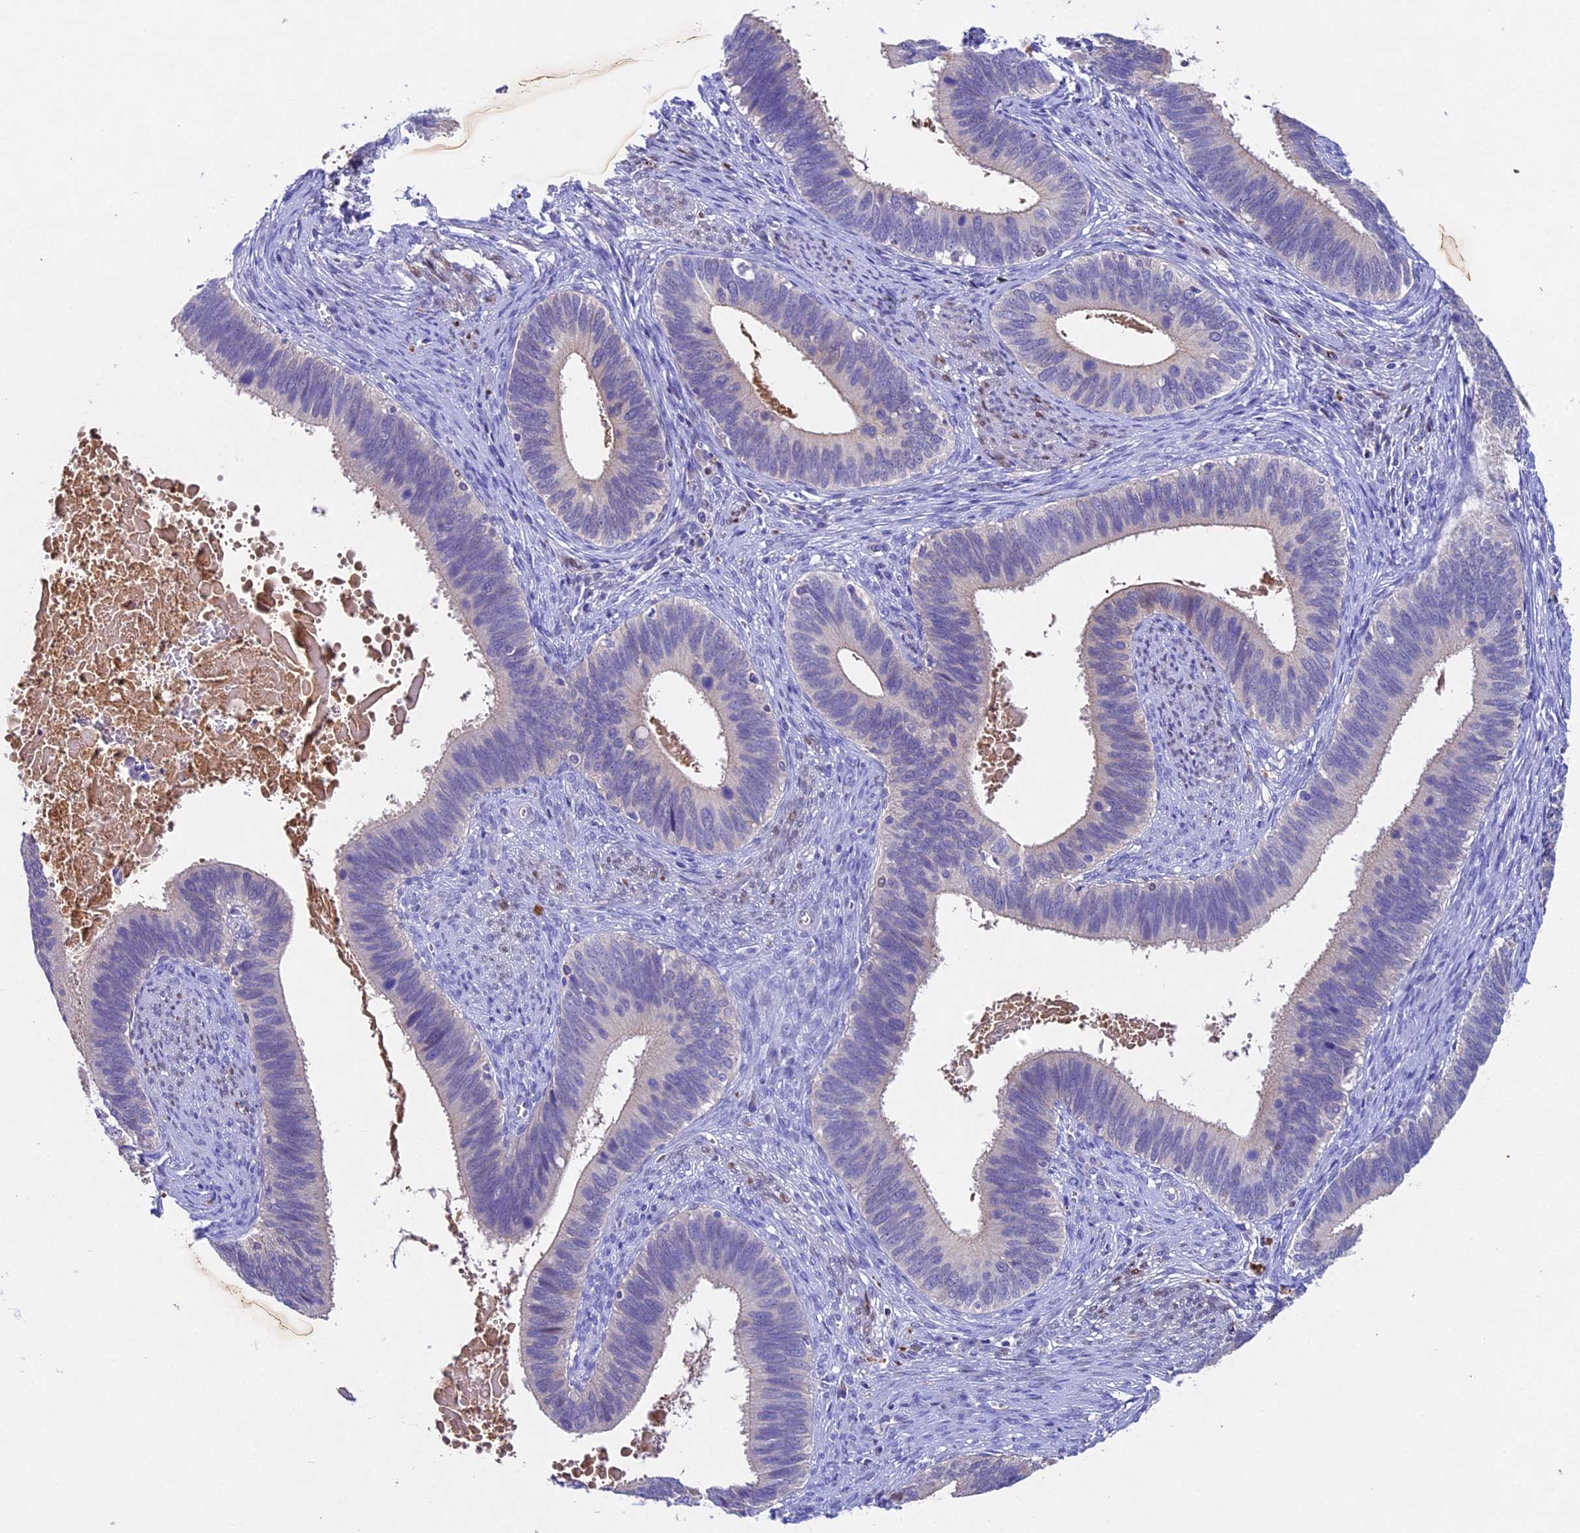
{"staining": {"intensity": "negative", "quantity": "none", "location": "none"}, "tissue": "cervical cancer", "cell_type": "Tumor cells", "image_type": "cancer", "snomed": [{"axis": "morphology", "description": "Adenocarcinoma, NOS"}, {"axis": "topography", "description": "Cervix"}], "caption": "Cervical adenocarcinoma was stained to show a protein in brown. There is no significant staining in tumor cells.", "gene": "TGDS", "patient": {"sex": "female", "age": 42}}